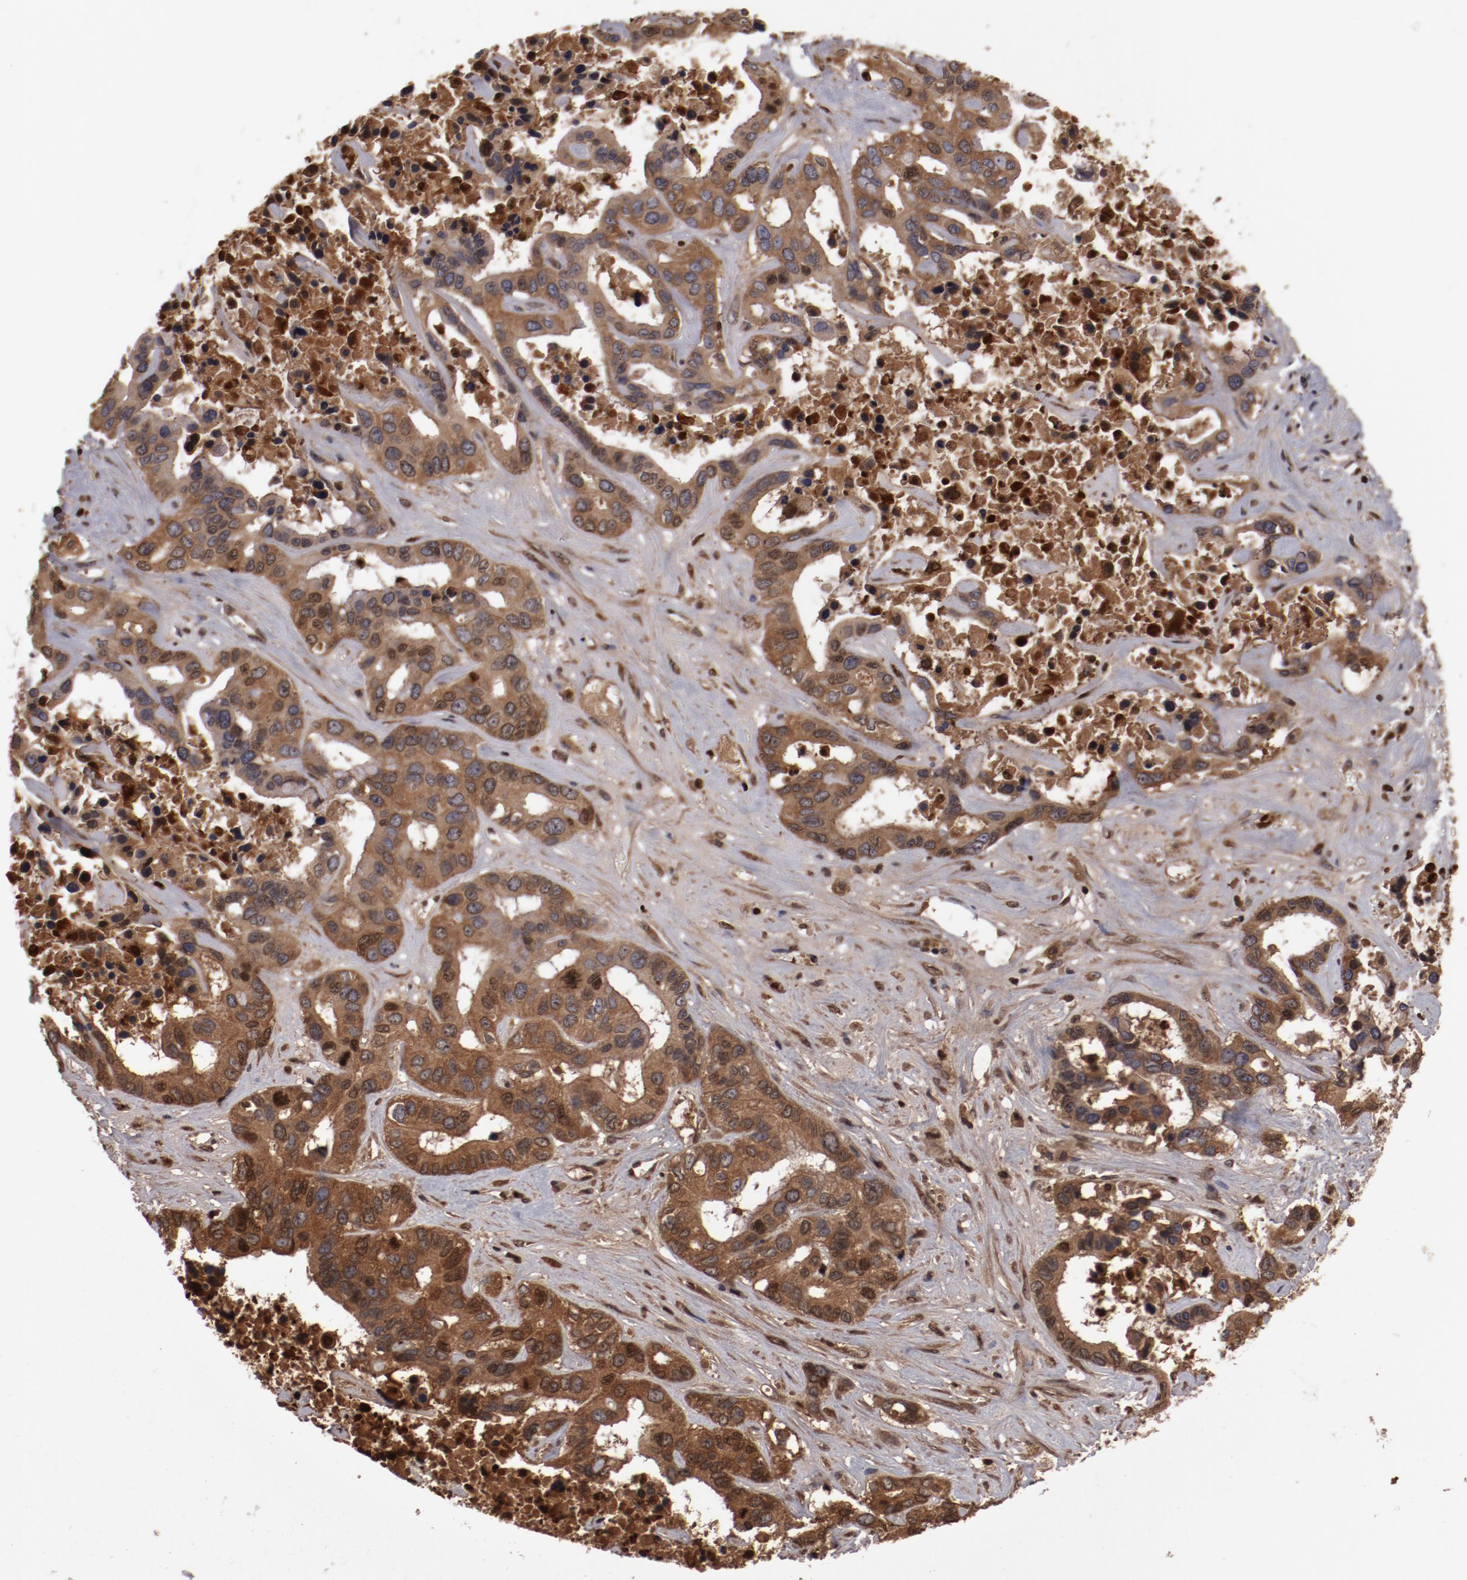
{"staining": {"intensity": "moderate", "quantity": ">75%", "location": "cytoplasmic/membranous"}, "tissue": "liver cancer", "cell_type": "Tumor cells", "image_type": "cancer", "snomed": [{"axis": "morphology", "description": "Cholangiocarcinoma"}, {"axis": "topography", "description": "Liver"}], "caption": "Human cholangiocarcinoma (liver) stained with a brown dye displays moderate cytoplasmic/membranous positive expression in approximately >75% of tumor cells.", "gene": "SERPINA7", "patient": {"sex": "female", "age": 65}}